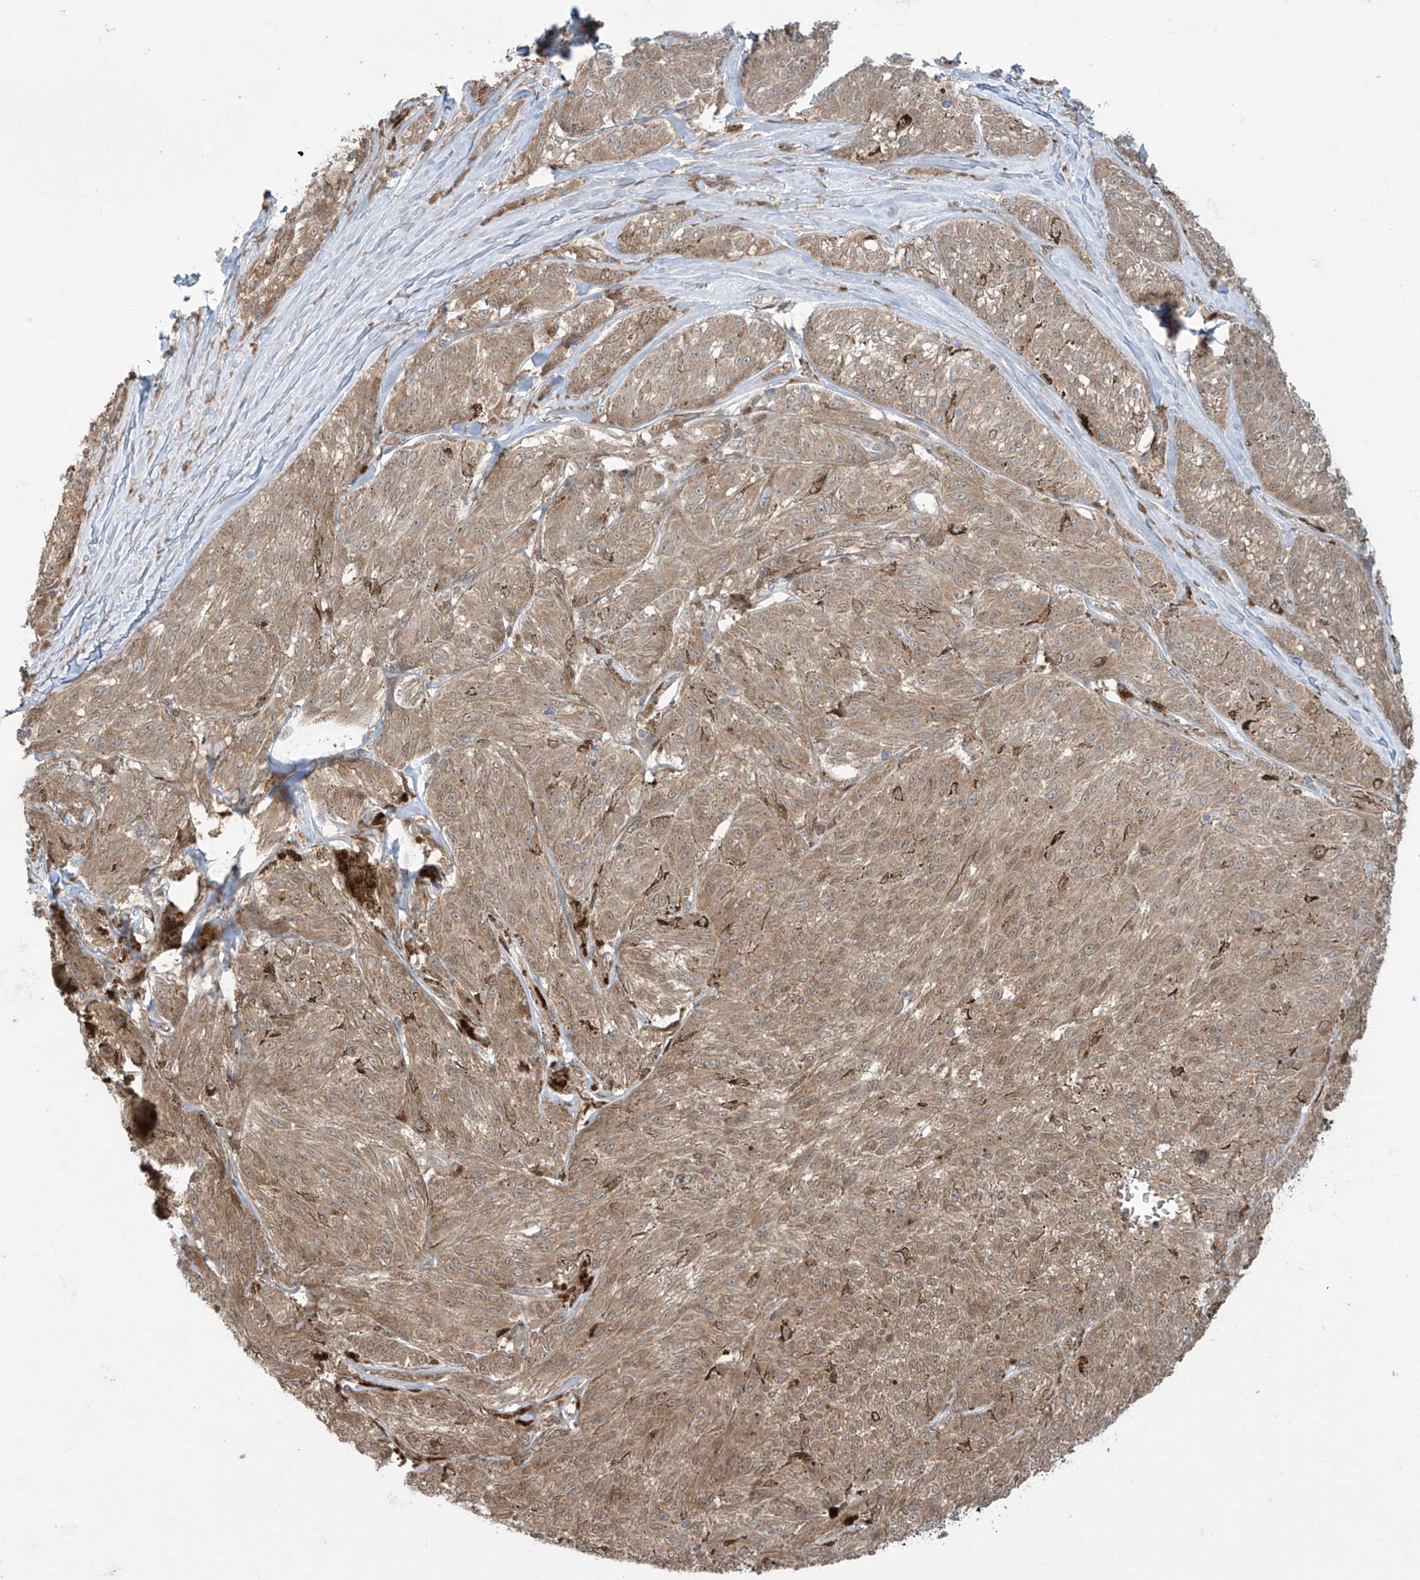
{"staining": {"intensity": "moderate", "quantity": ">75%", "location": "cytoplasmic/membranous"}, "tissue": "melanoma", "cell_type": "Tumor cells", "image_type": "cancer", "snomed": [{"axis": "morphology", "description": "Malignant melanoma, NOS"}, {"axis": "topography", "description": "Skin"}], "caption": "This micrograph displays IHC staining of human melanoma, with medium moderate cytoplasmic/membranous staining in about >75% of tumor cells.", "gene": "PPAT", "patient": {"sex": "female", "age": 72}}